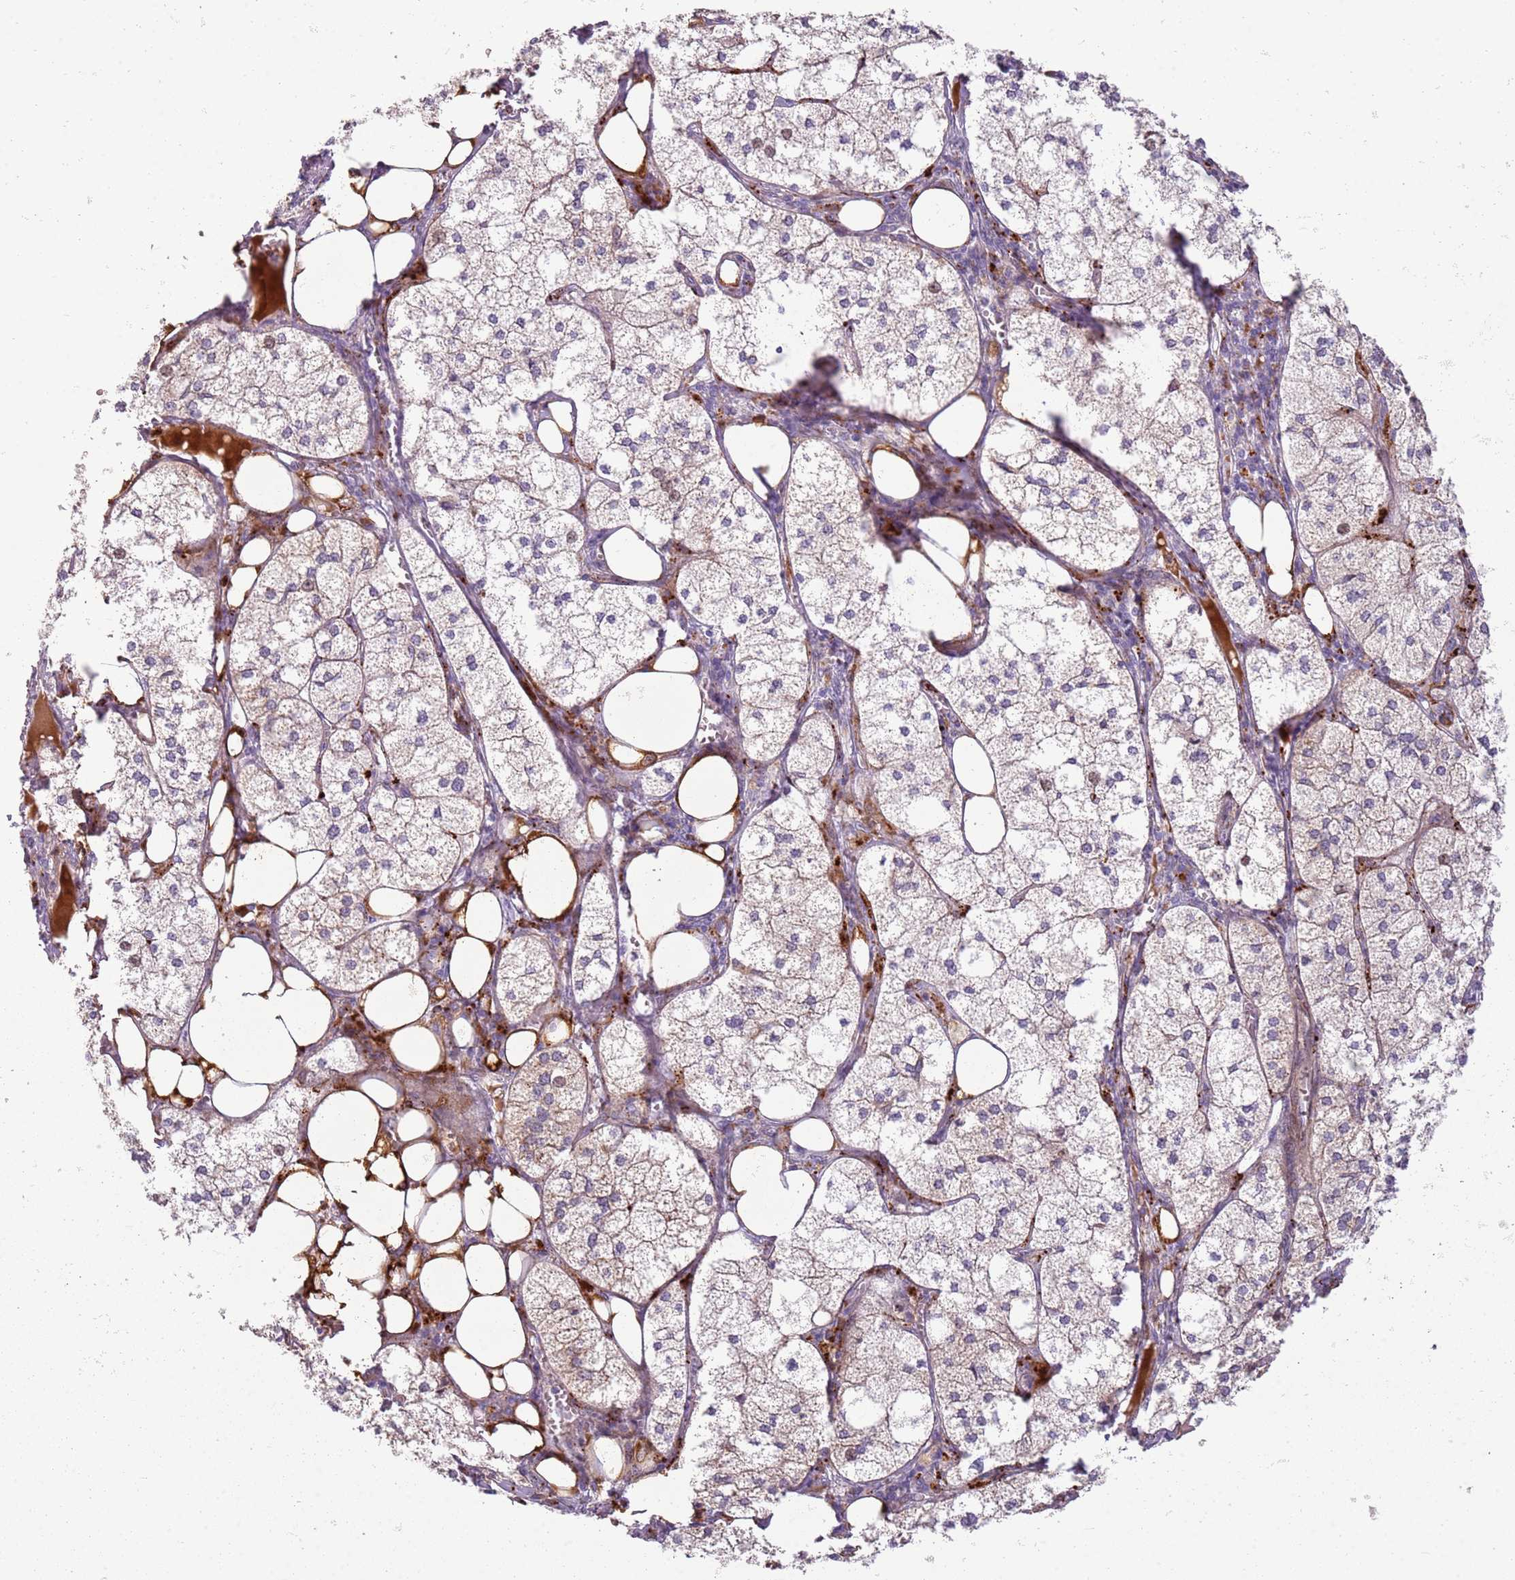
{"staining": {"intensity": "moderate", "quantity": "25%-75%", "location": "cytoplasmic/membranous"}, "tissue": "adrenal gland", "cell_type": "Glandular cells", "image_type": "normal", "snomed": [{"axis": "morphology", "description": "Normal tissue, NOS"}, {"axis": "topography", "description": "Adrenal gland"}], "caption": "Protein analysis of unremarkable adrenal gland exhibits moderate cytoplasmic/membranous staining in about 25%-75% of glandular cells.", "gene": "PVRIG", "patient": {"sex": "female", "age": 61}}